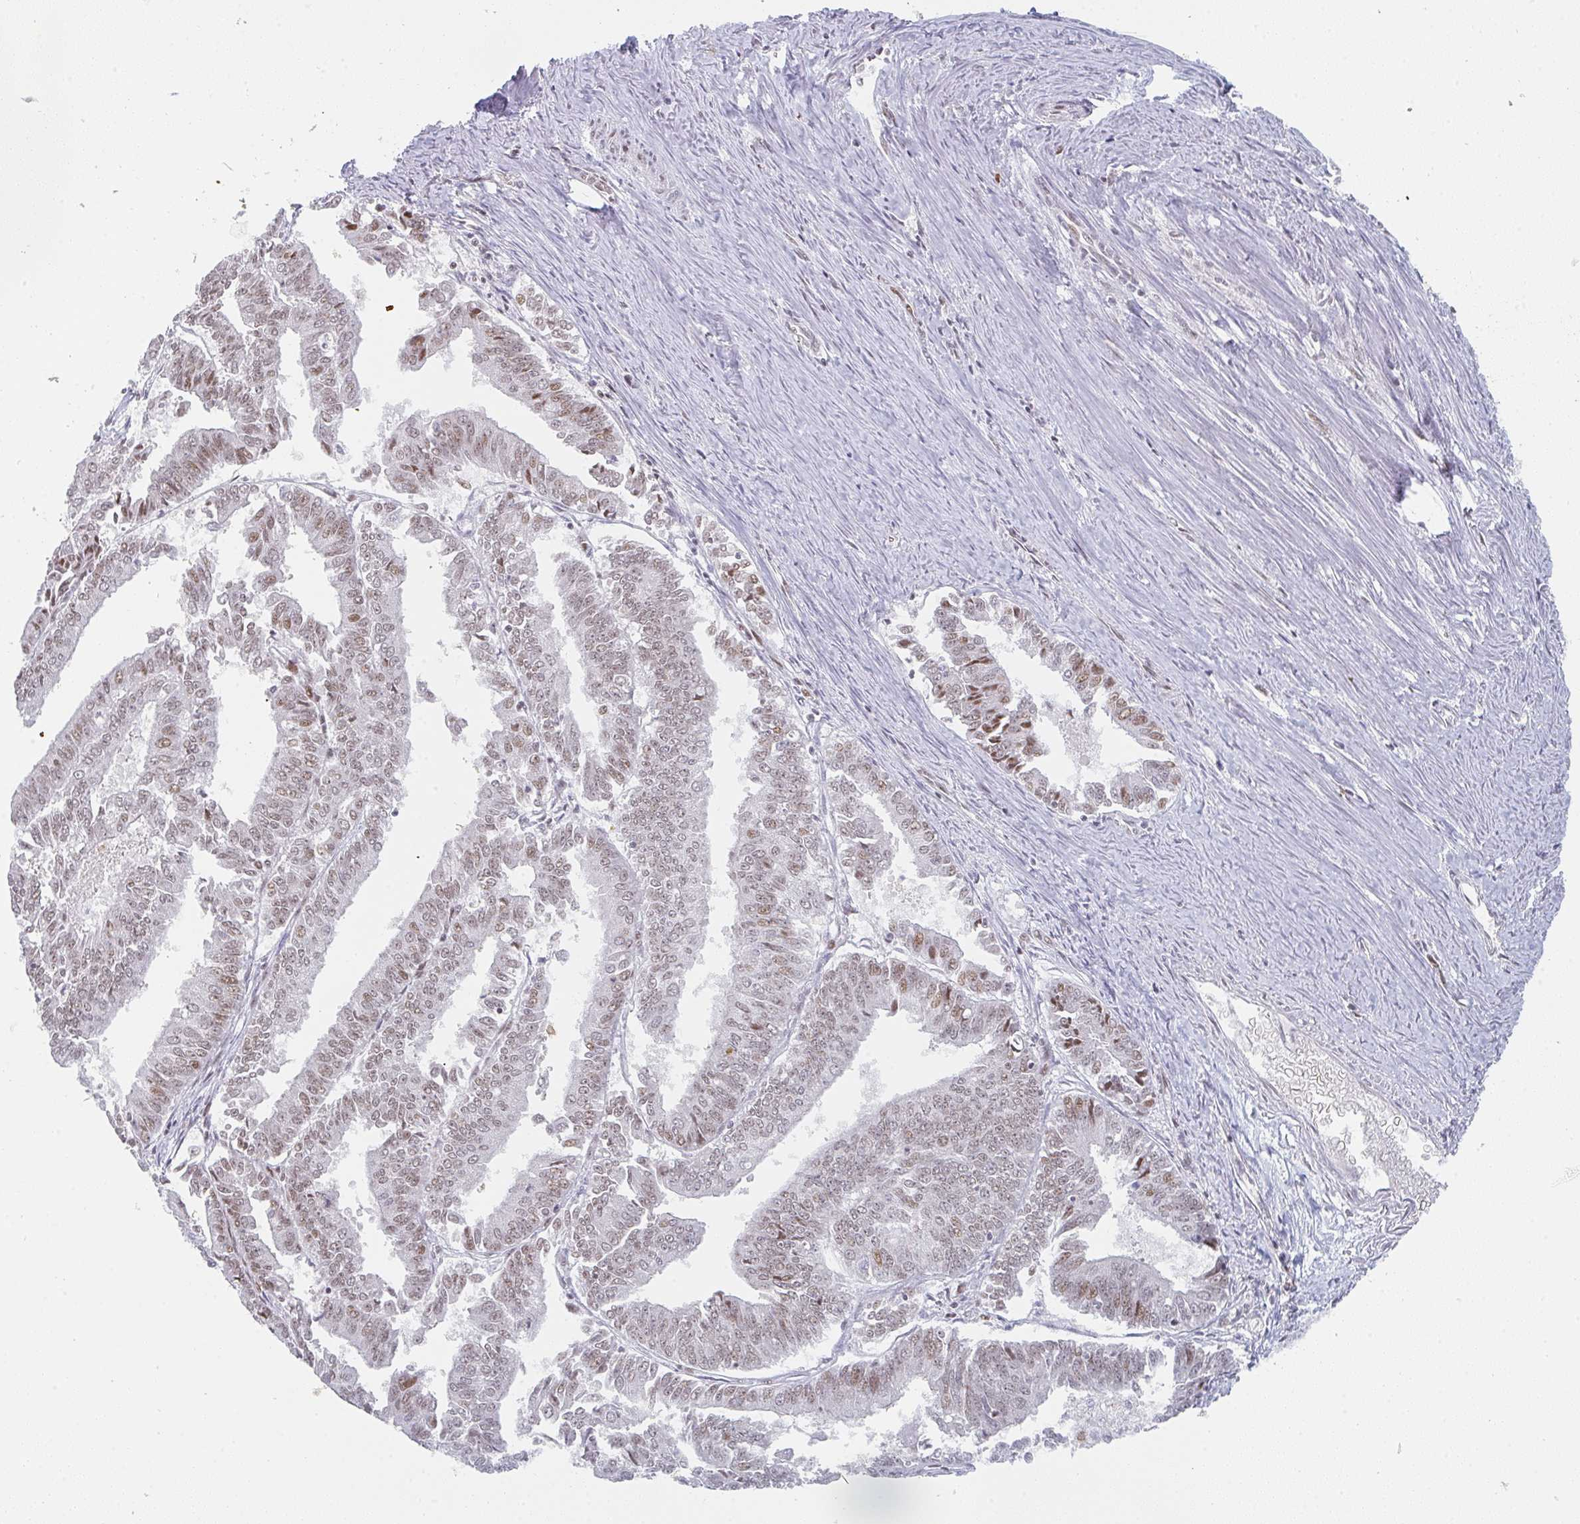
{"staining": {"intensity": "moderate", "quantity": "25%-75%", "location": "nuclear"}, "tissue": "endometrial cancer", "cell_type": "Tumor cells", "image_type": "cancer", "snomed": [{"axis": "morphology", "description": "Adenocarcinoma, NOS"}, {"axis": "topography", "description": "Endometrium"}], "caption": "DAB (3,3'-diaminobenzidine) immunohistochemical staining of human endometrial cancer (adenocarcinoma) reveals moderate nuclear protein positivity in approximately 25%-75% of tumor cells.", "gene": "LIN54", "patient": {"sex": "female", "age": 73}}